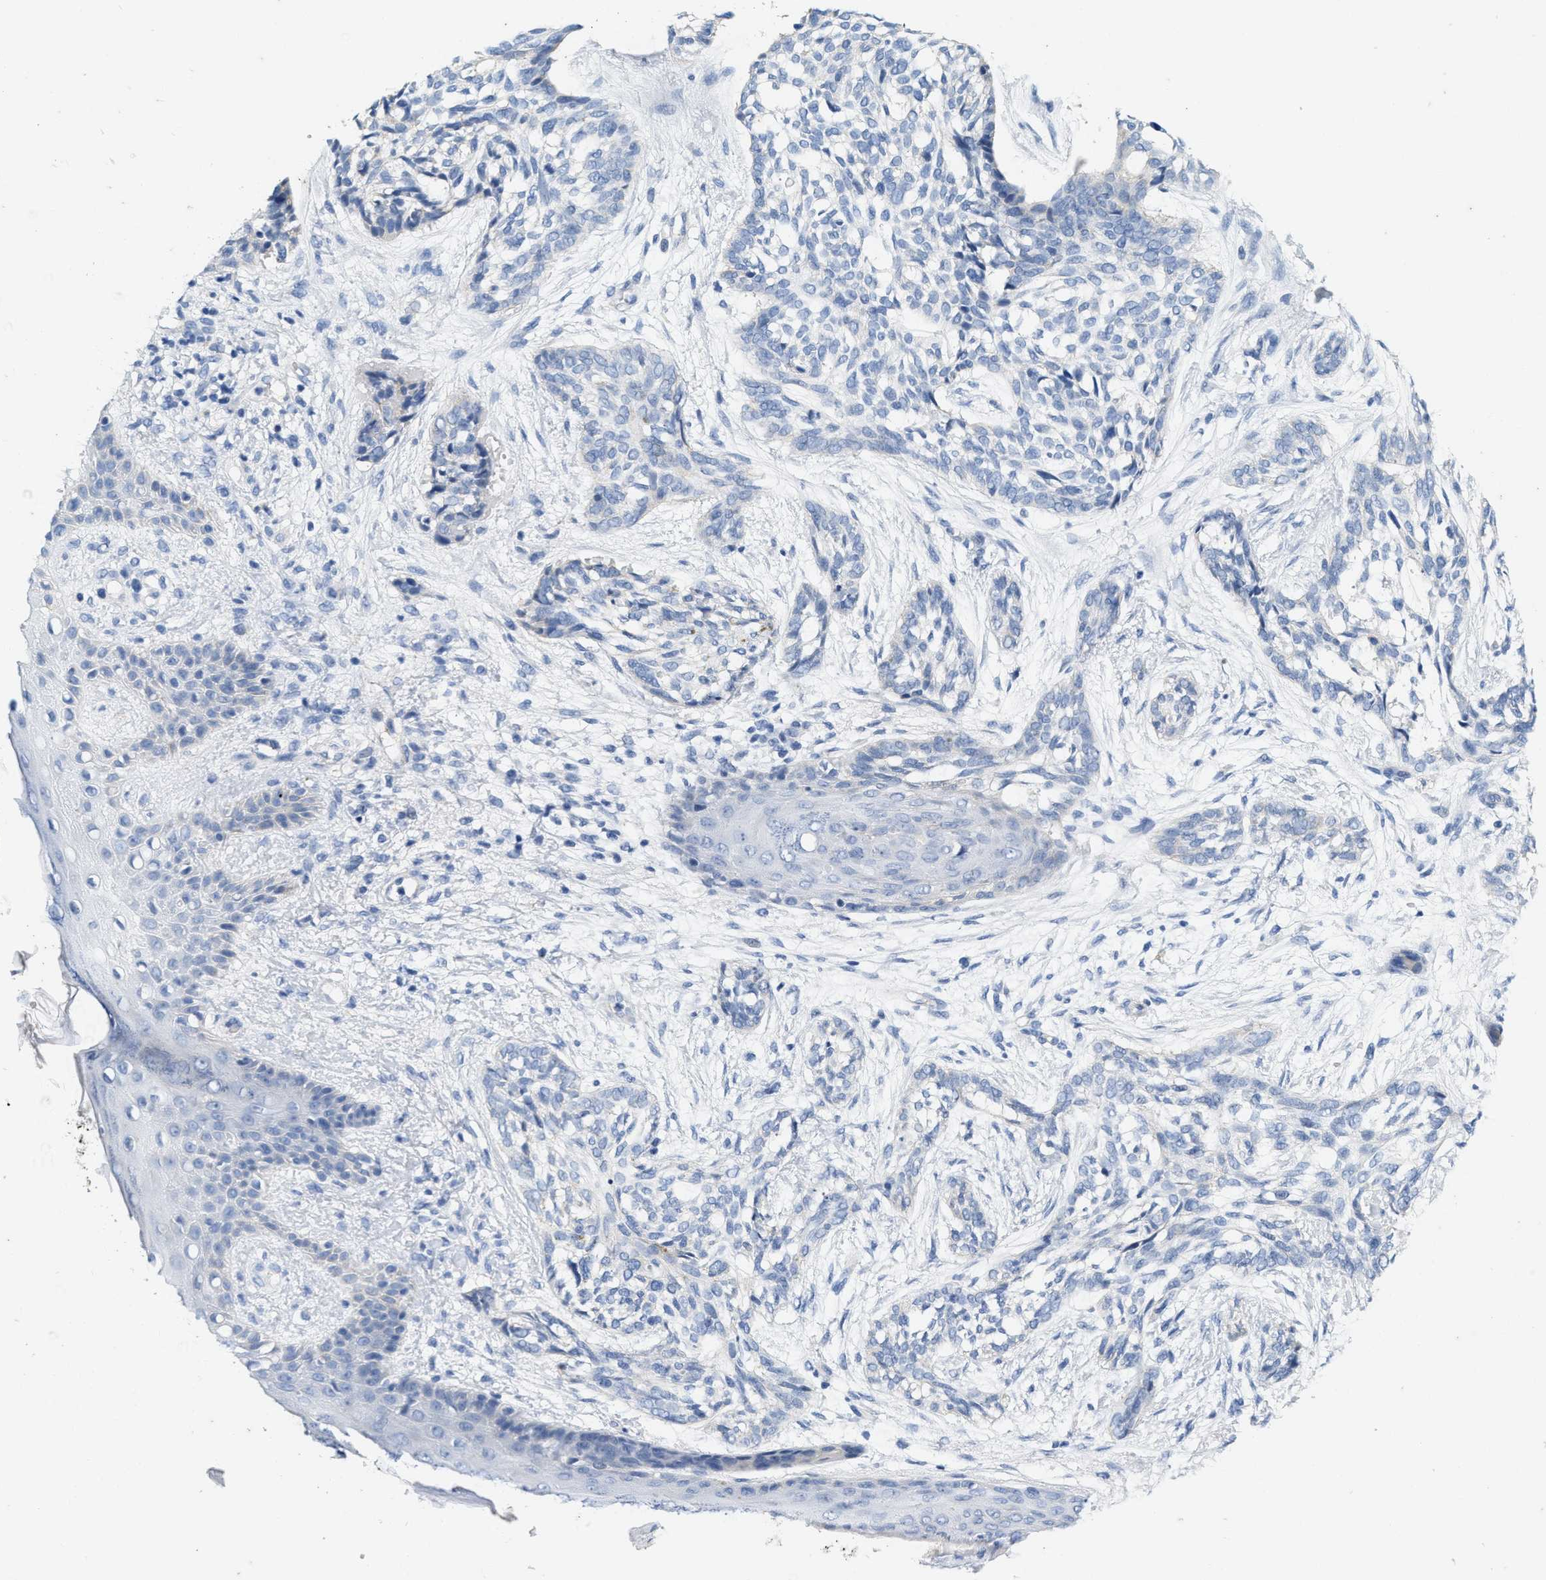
{"staining": {"intensity": "negative", "quantity": "none", "location": "none"}, "tissue": "skin cancer", "cell_type": "Tumor cells", "image_type": "cancer", "snomed": [{"axis": "morphology", "description": "Basal cell carcinoma"}, {"axis": "topography", "description": "Skin"}], "caption": "This is an immunohistochemistry micrograph of human skin basal cell carcinoma. There is no expression in tumor cells.", "gene": "ABCB11", "patient": {"sex": "female", "age": 88}}